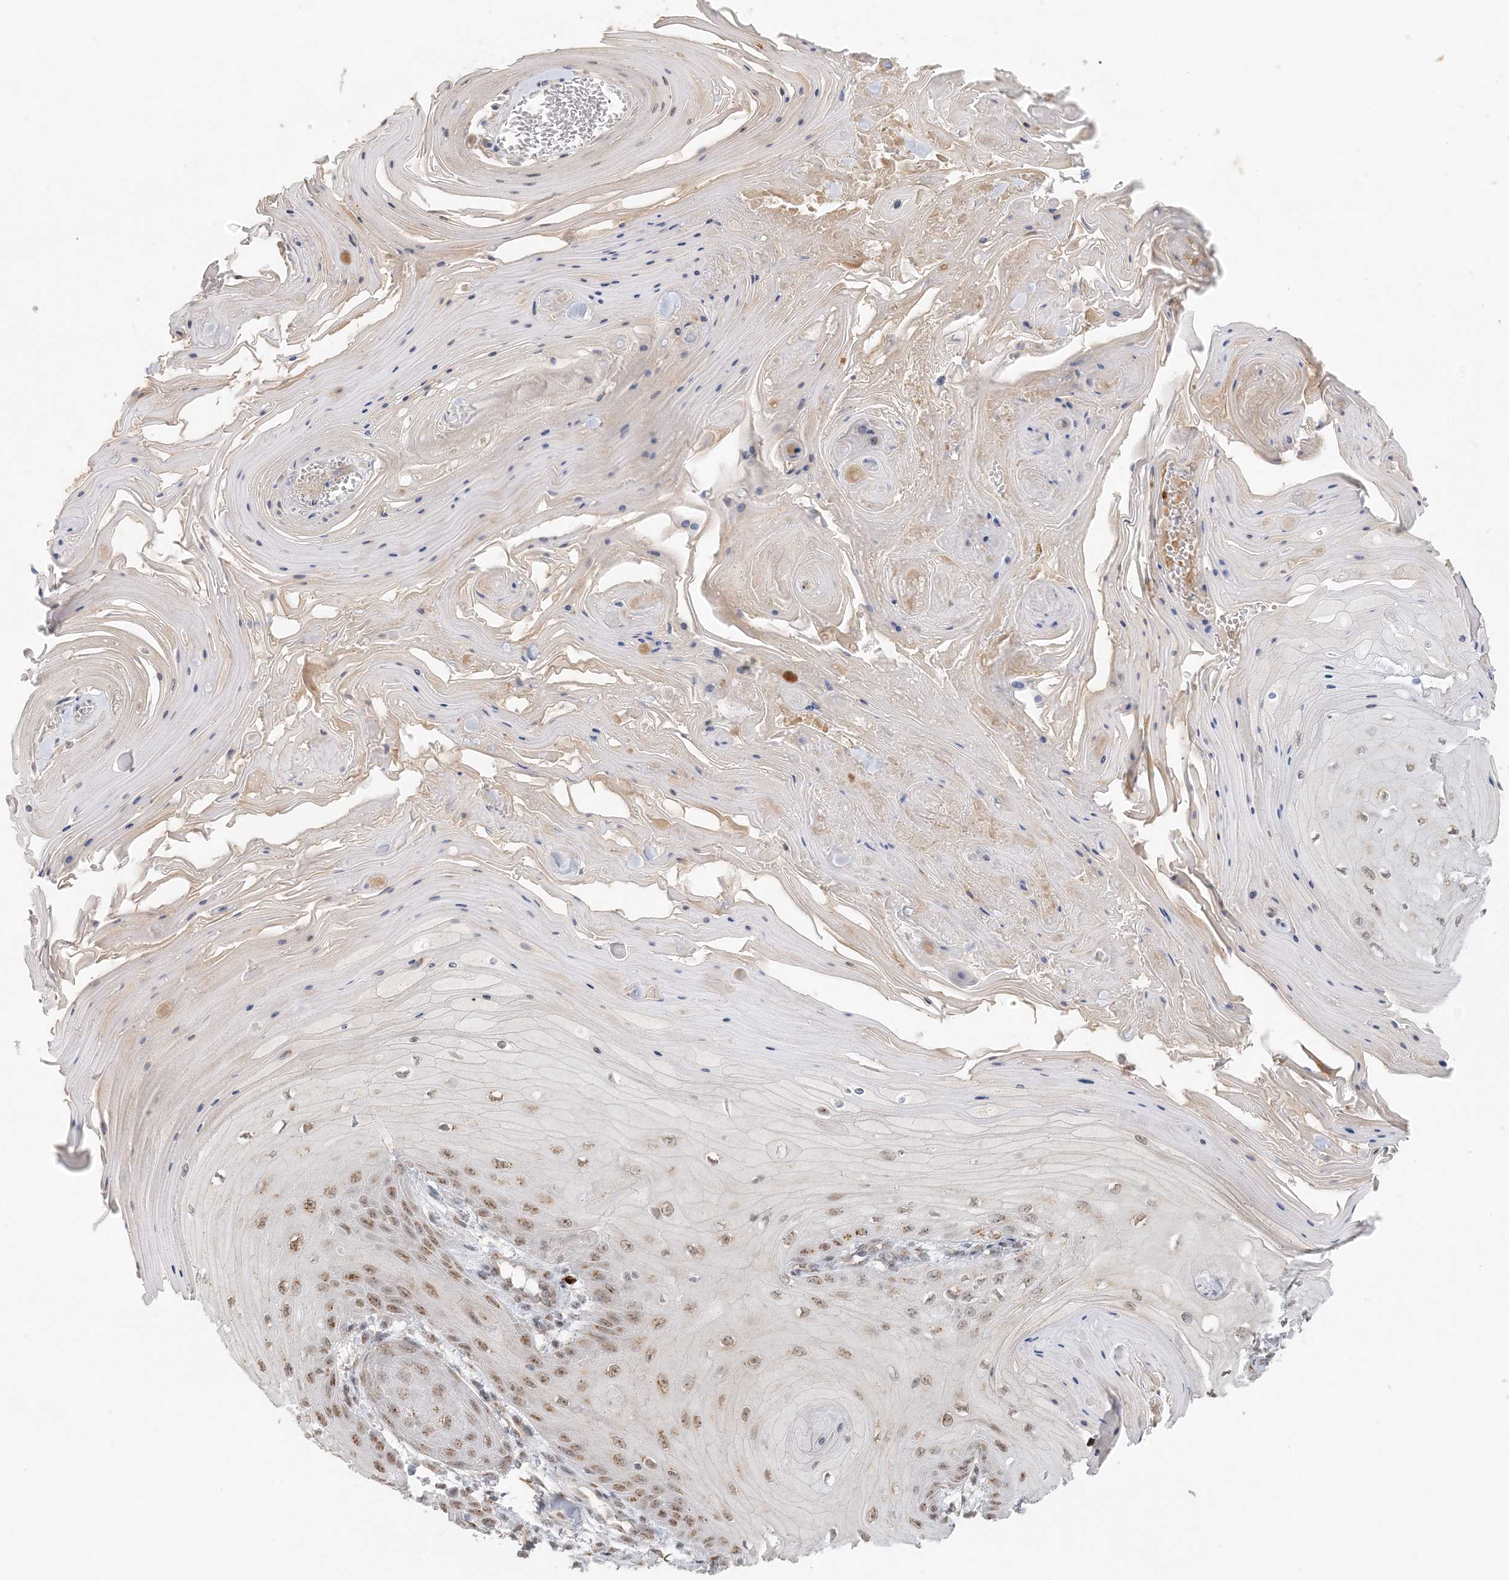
{"staining": {"intensity": "moderate", "quantity": "25%-75%", "location": "cytoplasmic/membranous"}, "tissue": "skin cancer", "cell_type": "Tumor cells", "image_type": "cancer", "snomed": [{"axis": "morphology", "description": "Squamous cell carcinoma, NOS"}, {"axis": "topography", "description": "Skin"}], "caption": "Moderate cytoplasmic/membranous expression for a protein is identified in approximately 25%-75% of tumor cells of skin squamous cell carcinoma using immunohistochemistry (IHC).", "gene": "ZCCHC4", "patient": {"sex": "male", "age": 74}}